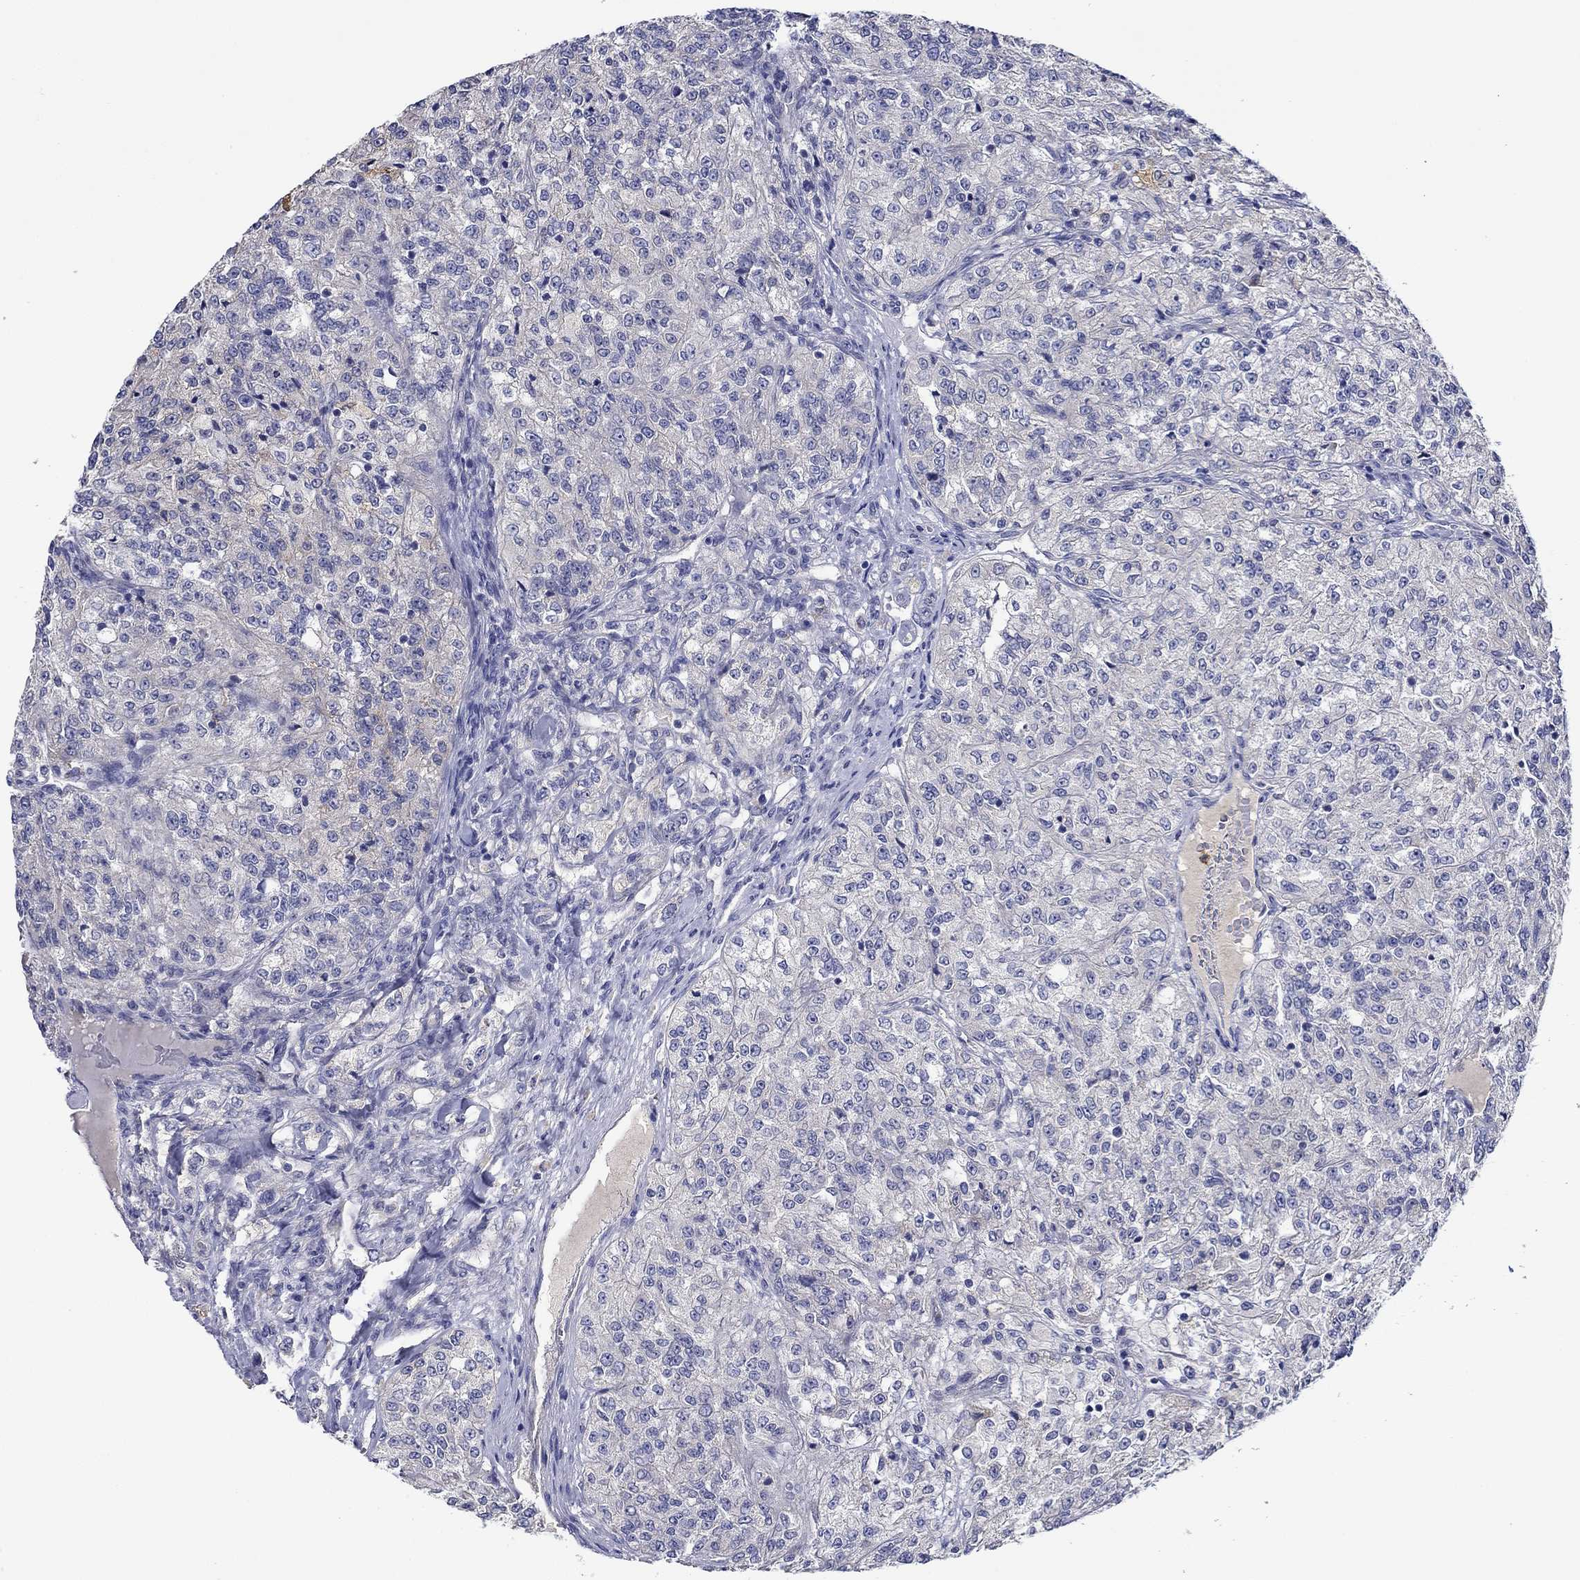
{"staining": {"intensity": "negative", "quantity": "none", "location": "none"}, "tissue": "renal cancer", "cell_type": "Tumor cells", "image_type": "cancer", "snomed": [{"axis": "morphology", "description": "Adenocarcinoma, NOS"}, {"axis": "topography", "description": "Kidney"}], "caption": "Tumor cells are negative for protein expression in human renal cancer (adenocarcinoma).", "gene": "CHIT1", "patient": {"sex": "female", "age": 63}}